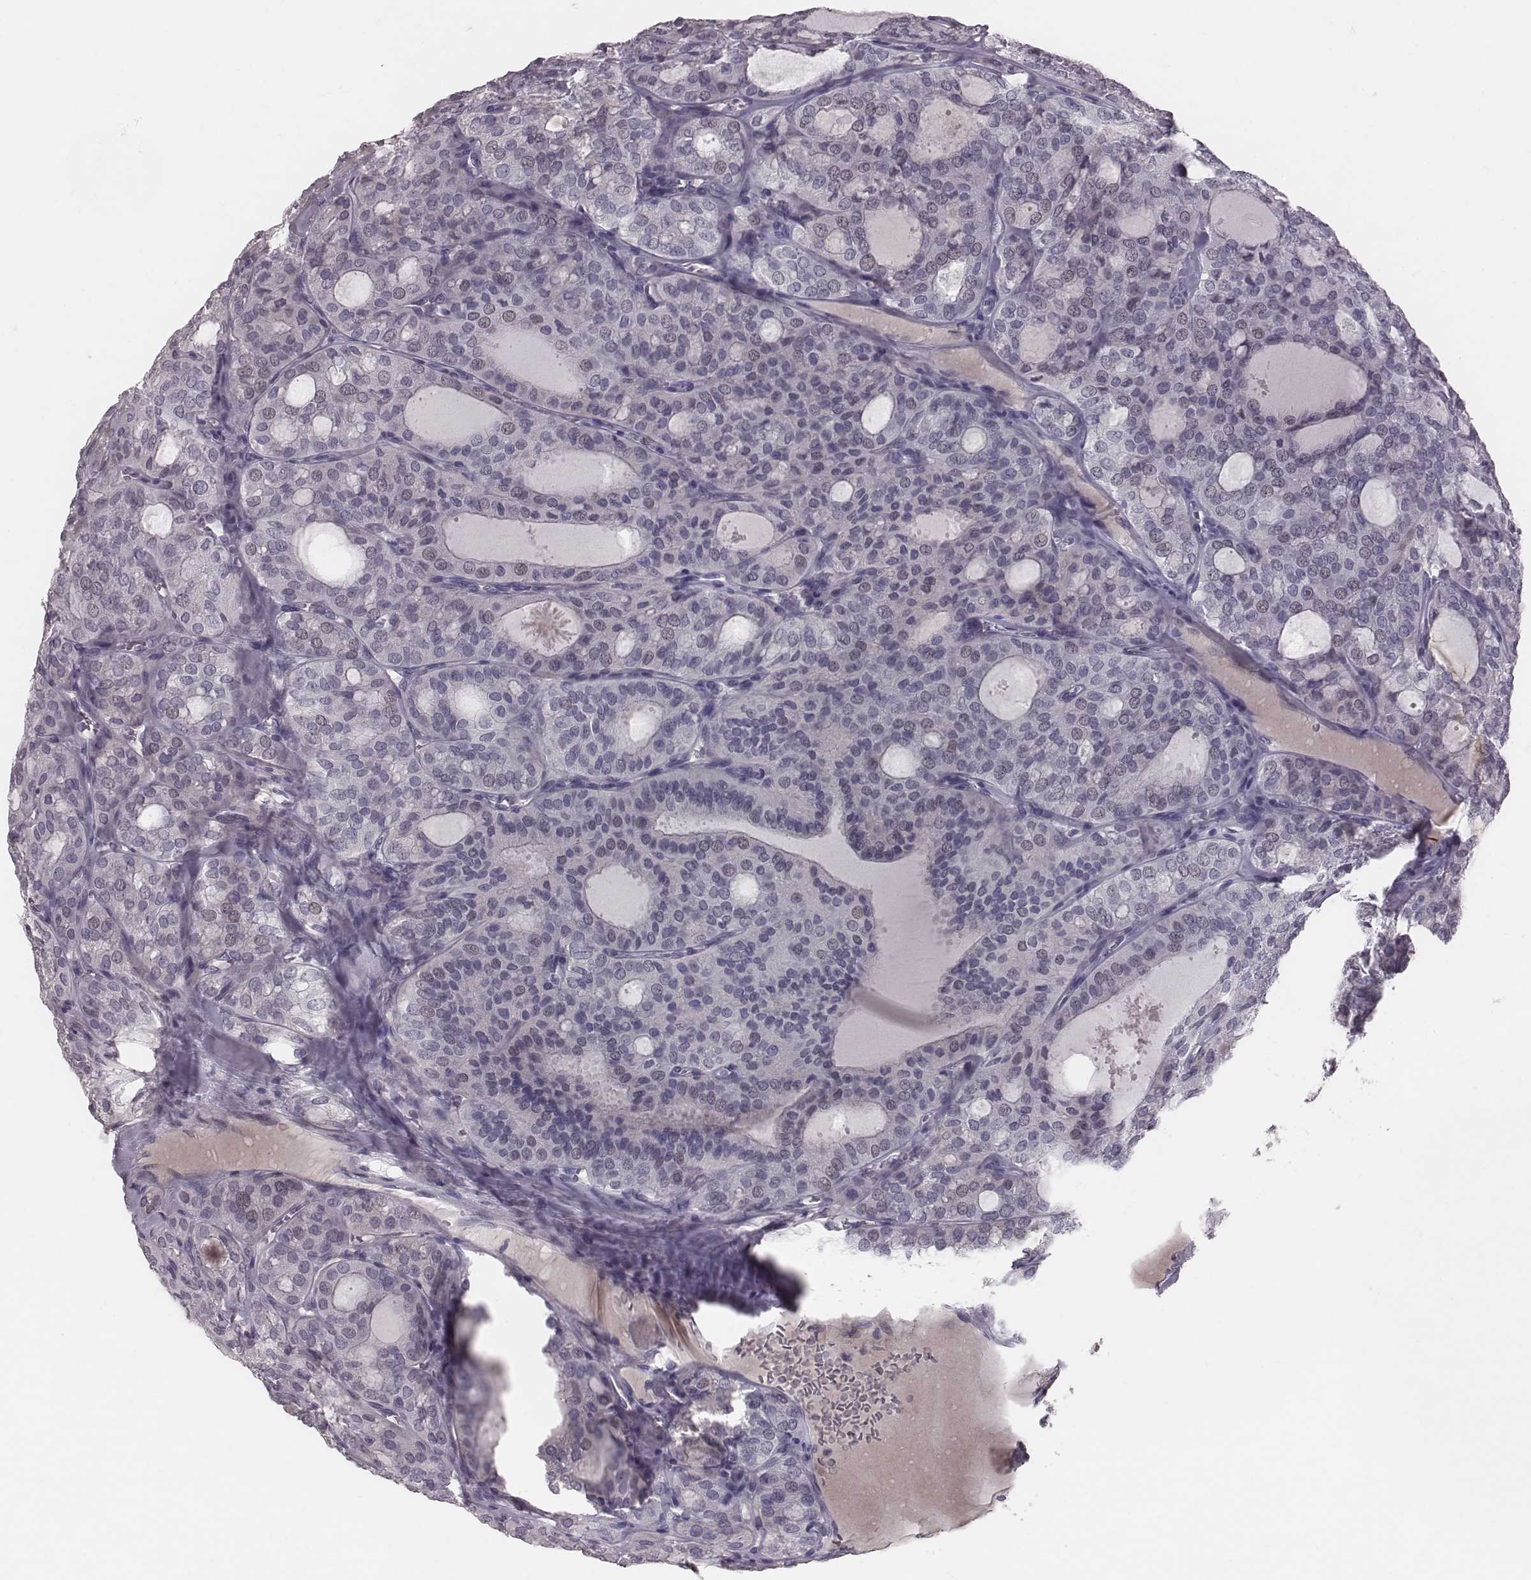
{"staining": {"intensity": "negative", "quantity": "none", "location": "none"}, "tissue": "thyroid cancer", "cell_type": "Tumor cells", "image_type": "cancer", "snomed": [{"axis": "morphology", "description": "Follicular adenoma carcinoma, NOS"}, {"axis": "topography", "description": "Thyroid gland"}], "caption": "This is an immunohistochemistry image of human follicular adenoma carcinoma (thyroid). There is no staining in tumor cells.", "gene": "CFTR", "patient": {"sex": "male", "age": 75}}